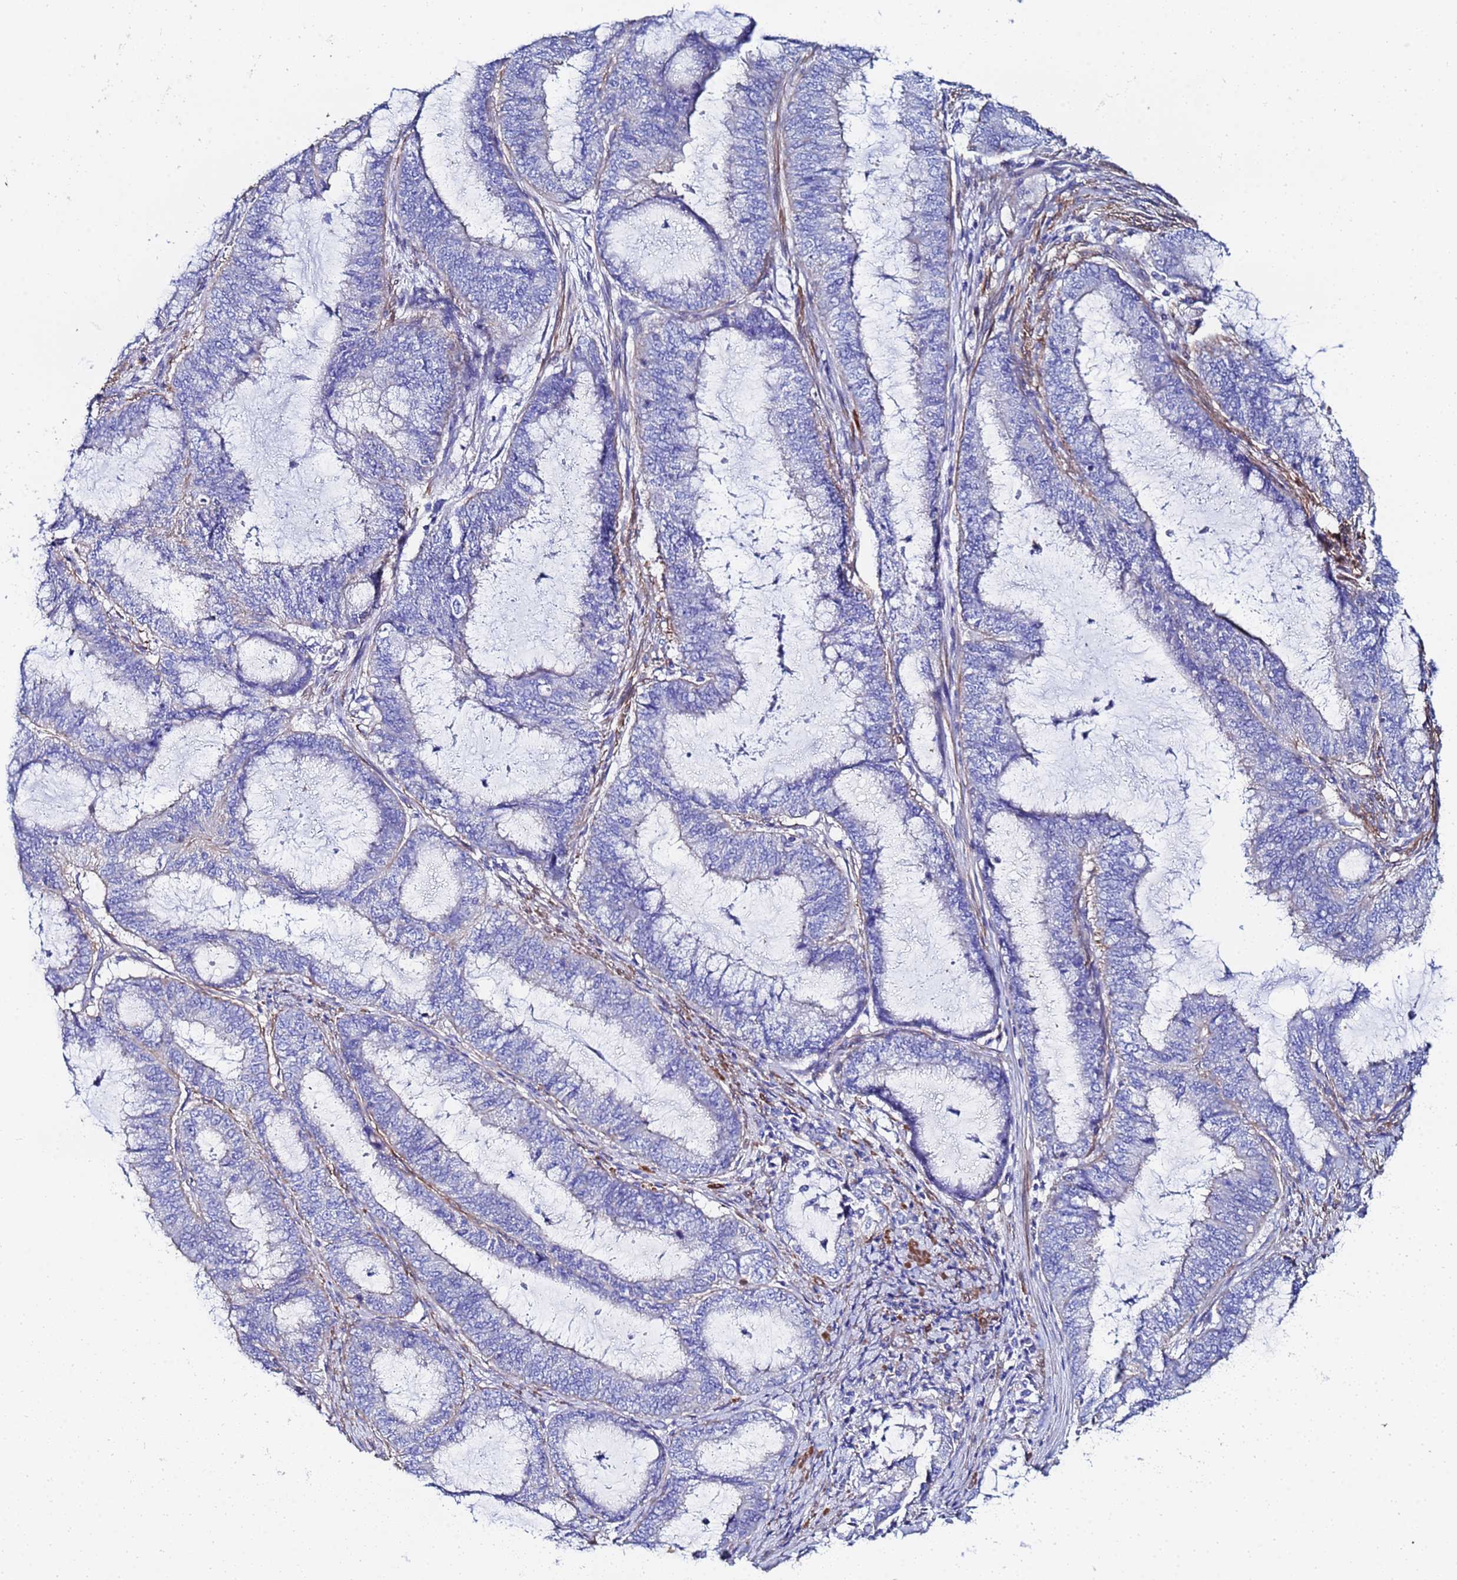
{"staining": {"intensity": "negative", "quantity": "none", "location": "none"}, "tissue": "endometrial cancer", "cell_type": "Tumor cells", "image_type": "cancer", "snomed": [{"axis": "morphology", "description": "Adenocarcinoma, NOS"}, {"axis": "topography", "description": "Endometrium"}], "caption": "There is no significant positivity in tumor cells of endometrial cancer (adenocarcinoma).", "gene": "RAB39B", "patient": {"sex": "female", "age": 51}}